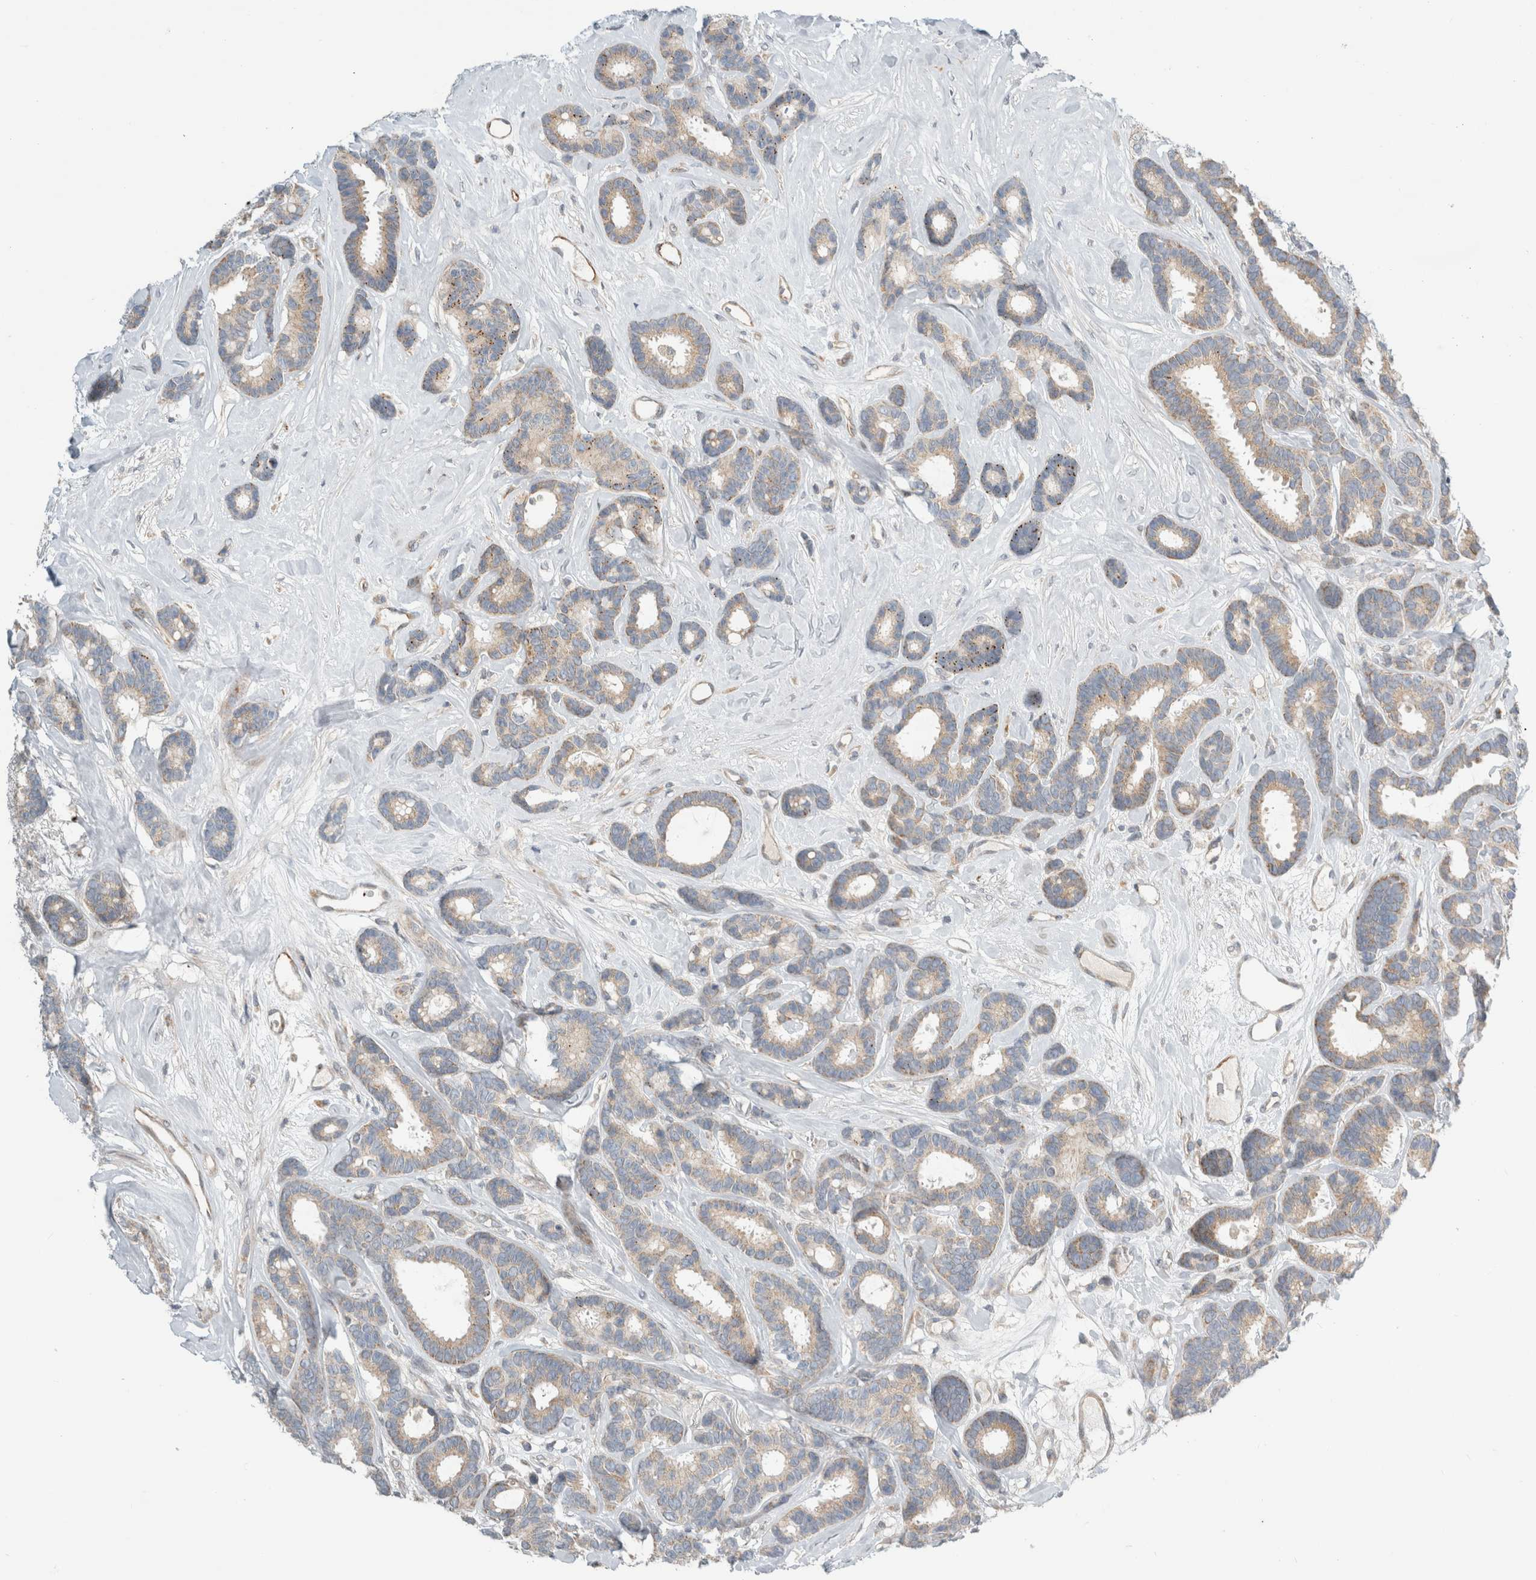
{"staining": {"intensity": "weak", "quantity": ">75%", "location": "cytoplasmic/membranous"}, "tissue": "breast cancer", "cell_type": "Tumor cells", "image_type": "cancer", "snomed": [{"axis": "morphology", "description": "Duct carcinoma"}, {"axis": "topography", "description": "Breast"}], "caption": "Weak cytoplasmic/membranous expression for a protein is seen in about >75% of tumor cells of breast cancer (infiltrating ductal carcinoma) using IHC.", "gene": "KPNA5", "patient": {"sex": "female", "age": 87}}